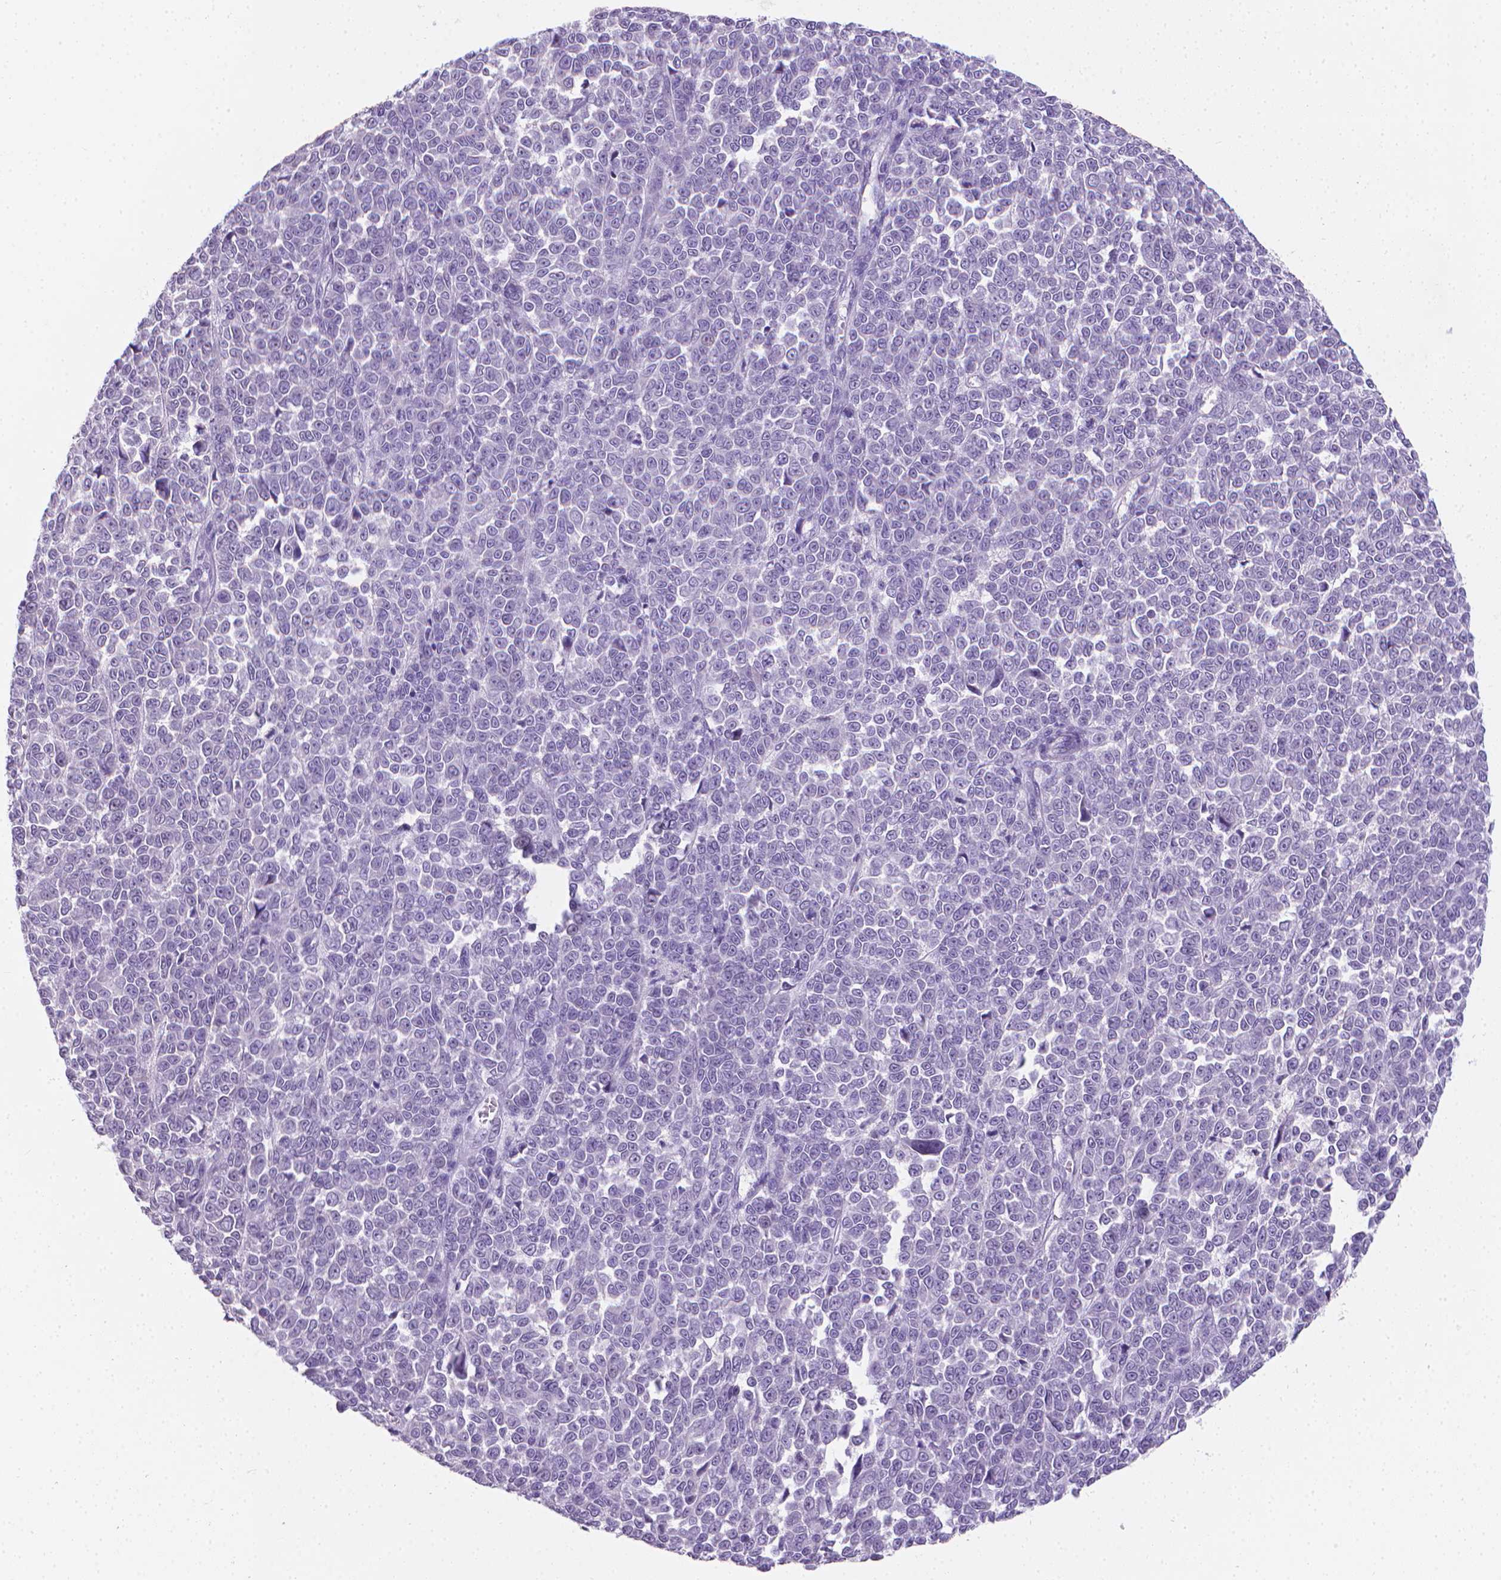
{"staining": {"intensity": "negative", "quantity": "none", "location": "none"}, "tissue": "melanoma", "cell_type": "Tumor cells", "image_type": "cancer", "snomed": [{"axis": "morphology", "description": "Malignant melanoma, NOS"}, {"axis": "topography", "description": "Skin"}], "caption": "An immunohistochemistry (IHC) photomicrograph of melanoma is shown. There is no staining in tumor cells of melanoma.", "gene": "XPNPEP2", "patient": {"sex": "female", "age": 95}}